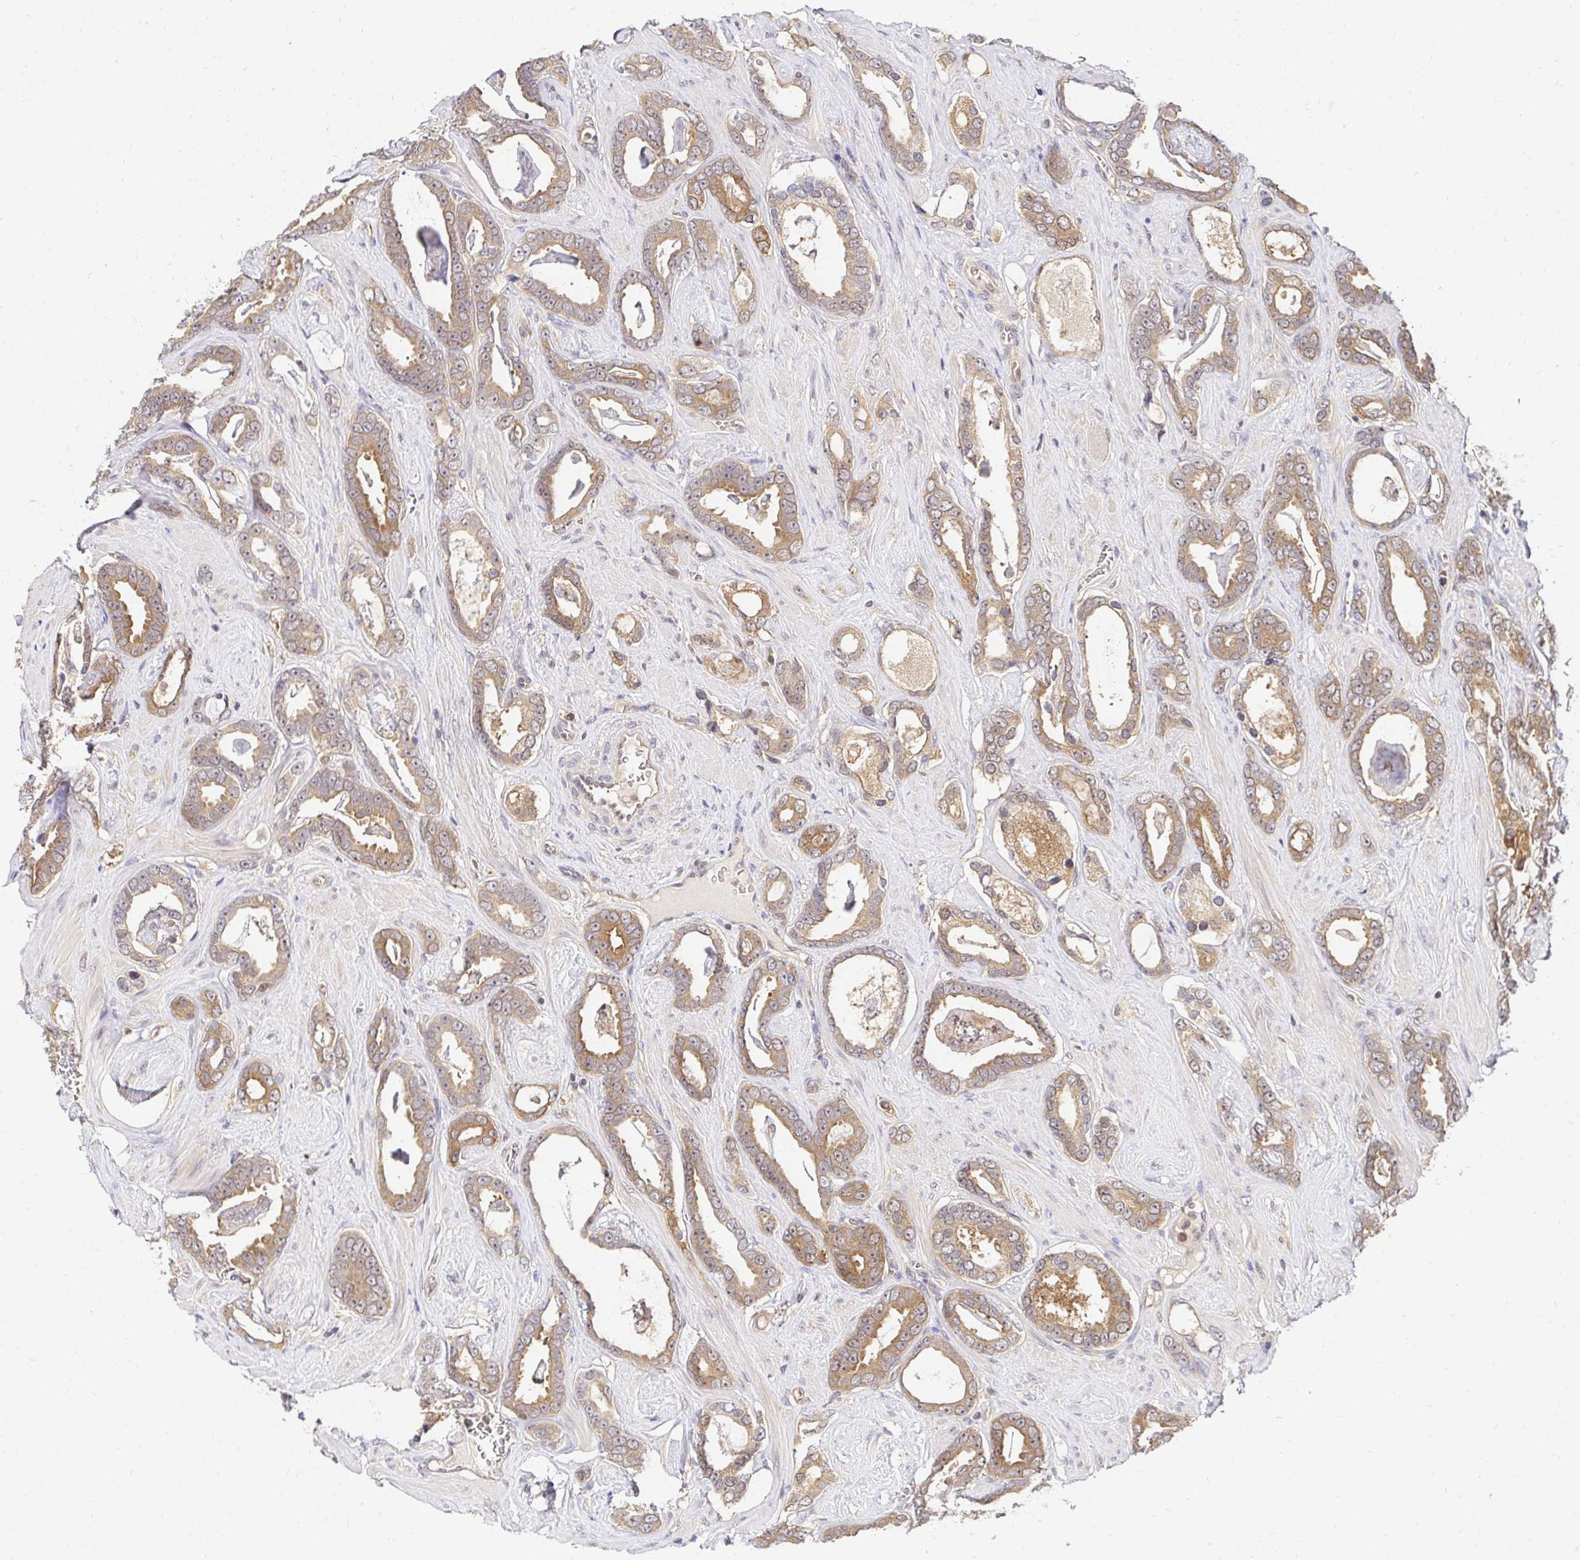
{"staining": {"intensity": "moderate", "quantity": ">75%", "location": "cytoplasmic/membranous"}, "tissue": "prostate cancer", "cell_type": "Tumor cells", "image_type": "cancer", "snomed": [{"axis": "morphology", "description": "Adenocarcinoma, High grade"}, {"axis": "topography", "description": "Prostate"}], "caption": "Prostate cancer (adenocarcinoma (high-grade)) stained with a brown dye exhibits moderate cytoplasmic/membranous positive positivity in about >75% of tumor cells.", "gene": "PSMA4", "patient": {"sex": "male", "age": 63}}